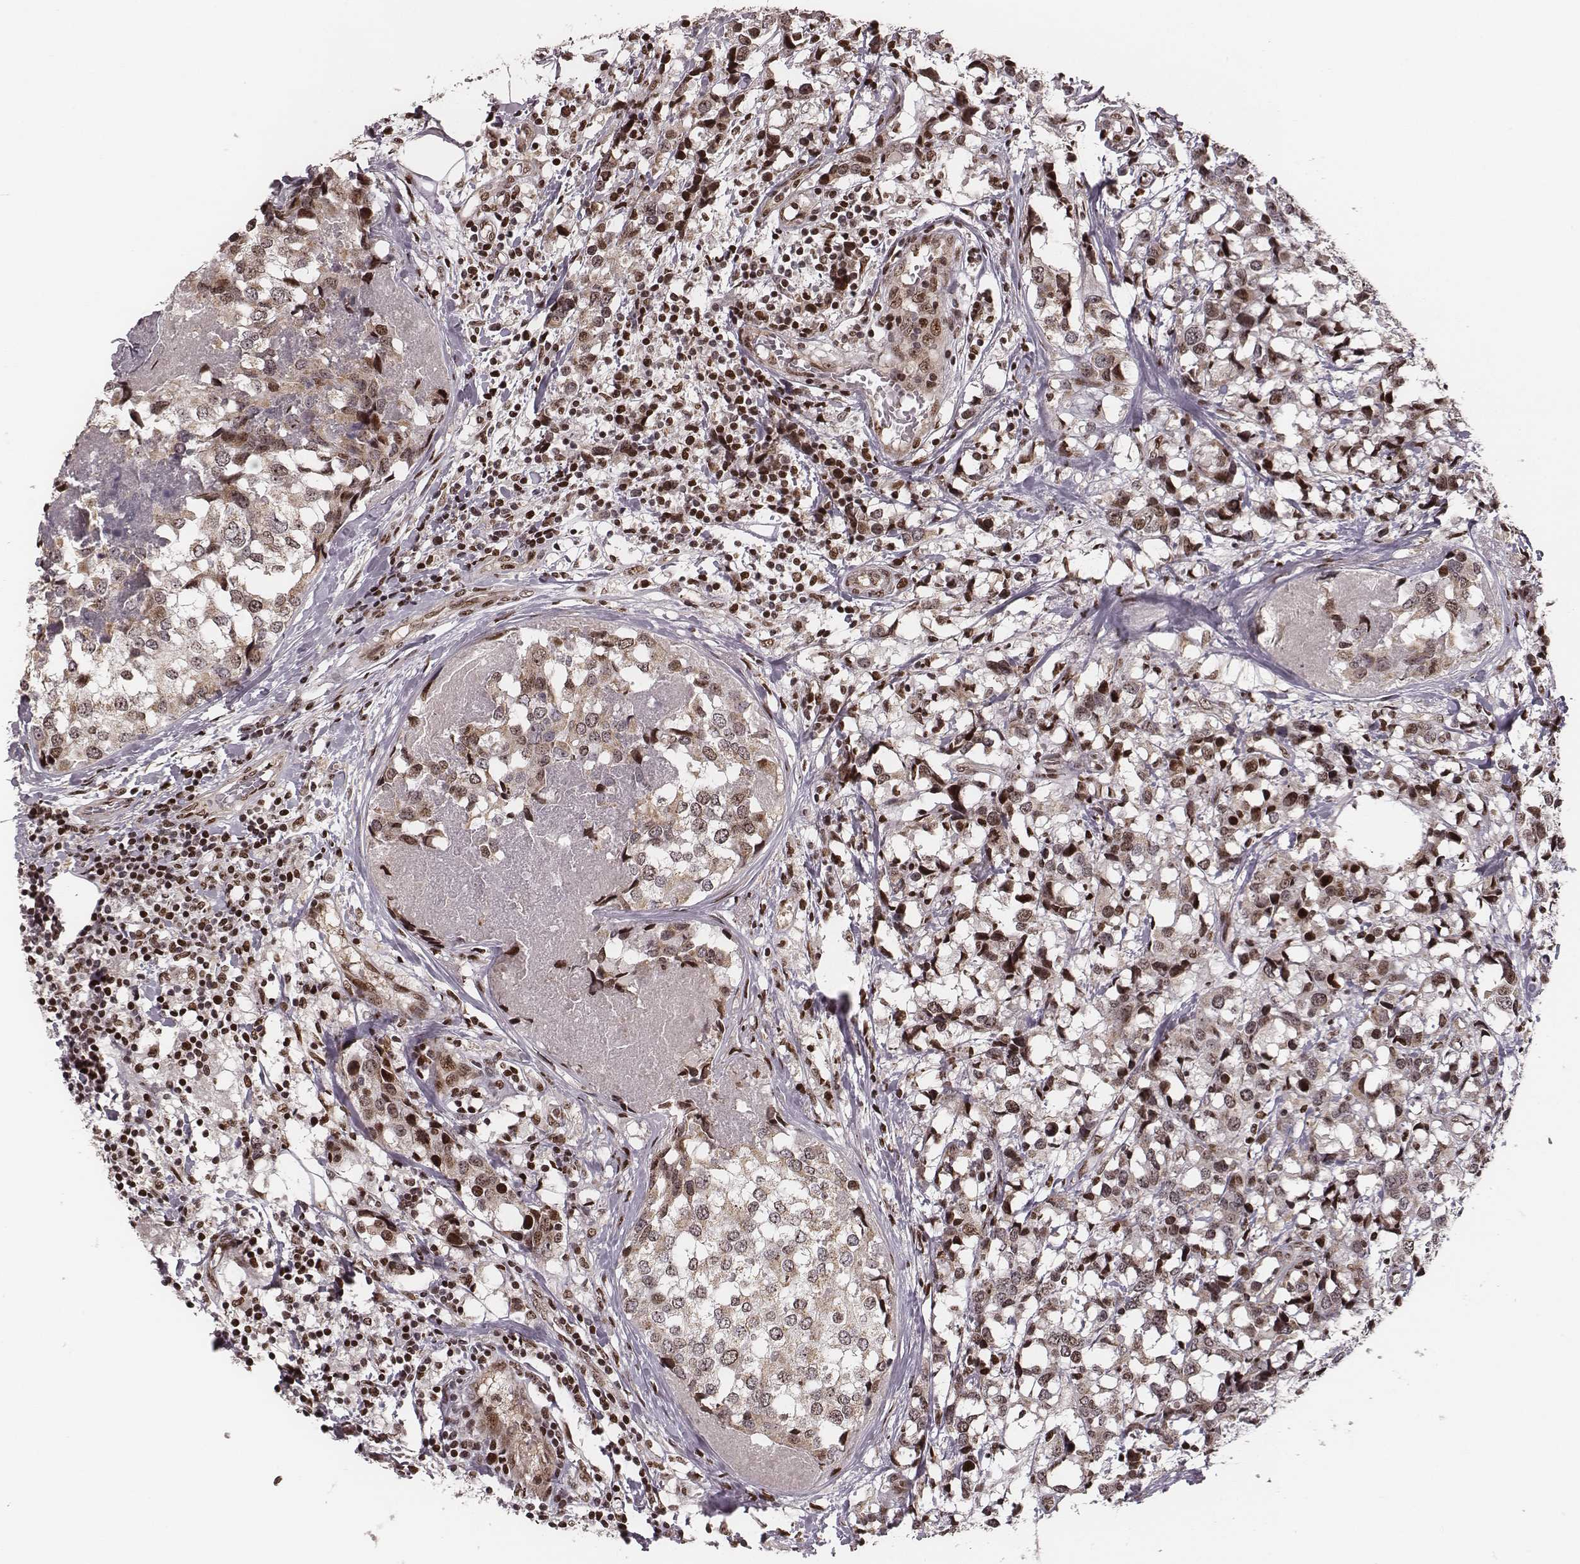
{"staining": {"intensity": "weak", "quantity": ">75%", "location": "cytoplasmic/membranous,nuclear"}, "tissue": "breast cancer", "cell_type": "Tumor cells", "image_type": "cancer", "snomed": [{"axis": "morphology", "description": "Lobular carcinoma"}, {"axis": "topography", "description": "Breast"}], "caption": "A low amount of weak cytoplasmic/membranous and nuclear expression is identified in about >75% of tumor cells in breast cancer tissue. Using DAB (3,3'-diaminobenzidine) (brown) and hematoxylin (blue) stains, captured at high magnification using brightfield microscopy.", "gene": "VRK3", "patient": {"sex": "female", "age": 59}}